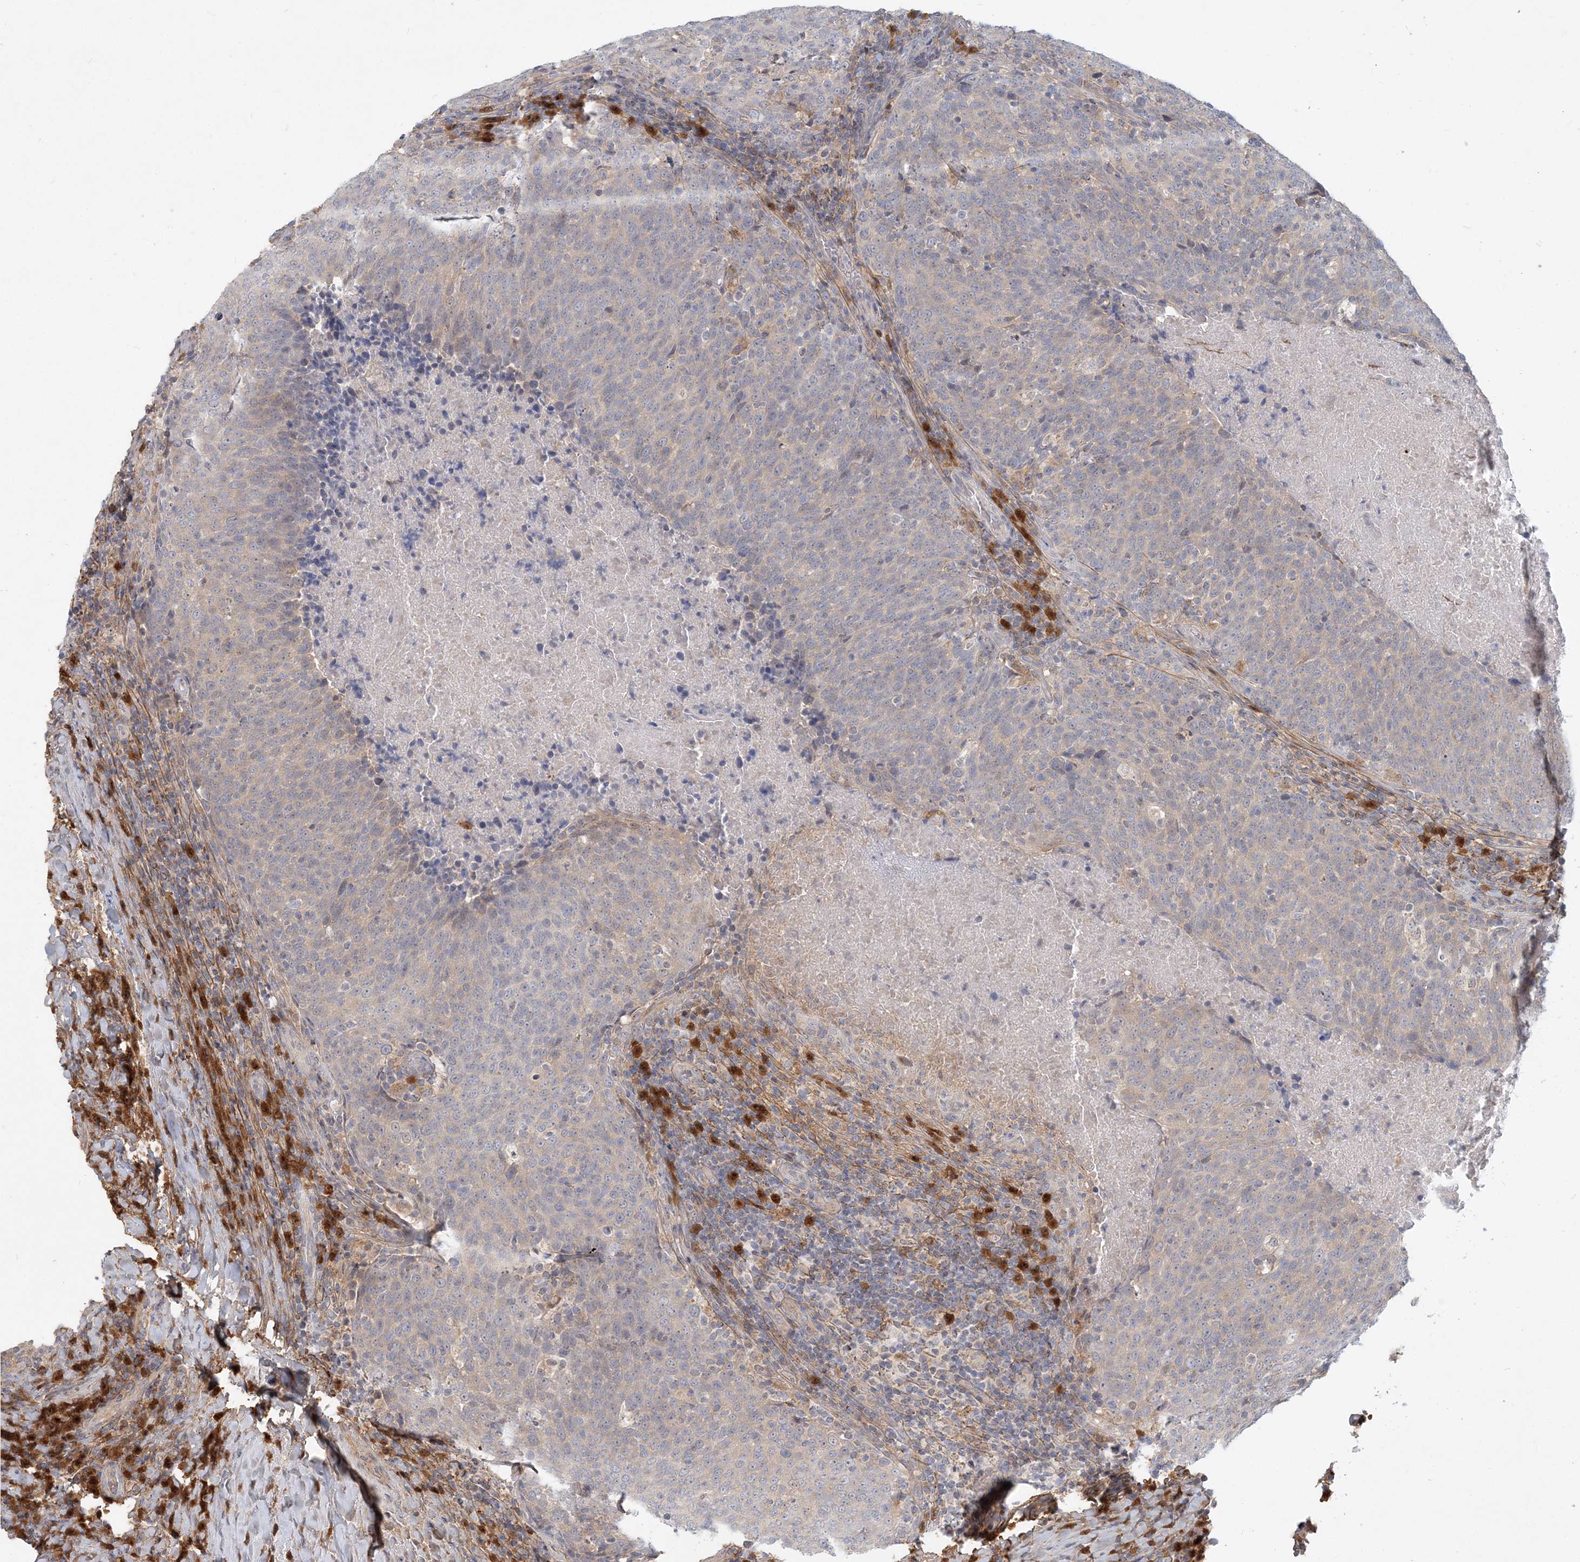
{"staining": {"intensity": "negative", "quantity": "none", "location": "none"}, "tissue": "head and neck cancer", "cell_type": "Tumor cells", "image_type": "cancer", "snomed": [{"axis": "morphology", "description": "Squamous cell carcinoma, NOS"}, {"axis": "morphology", "description": "Squamous cell carcinoma, metastatic, NOS"}, {"axis": "topography", "description": "Lymph node"}, {"axis": "topography", "description": "Head-Neck"}], "caption": "DAB (3,3'-diaminobenzidine) immunohistochemical staining of metastatic squamous cell carcinoma (head and neck) reveals no significant expression in tumor cells. The staining was performed using DAB to visualize the protein expression in brown, while the nuclei were stained in blue with hematoxylin (Magnification: 20x).", "gene": "GMPPA", "patient": {"sex": "male", "age": 62}}